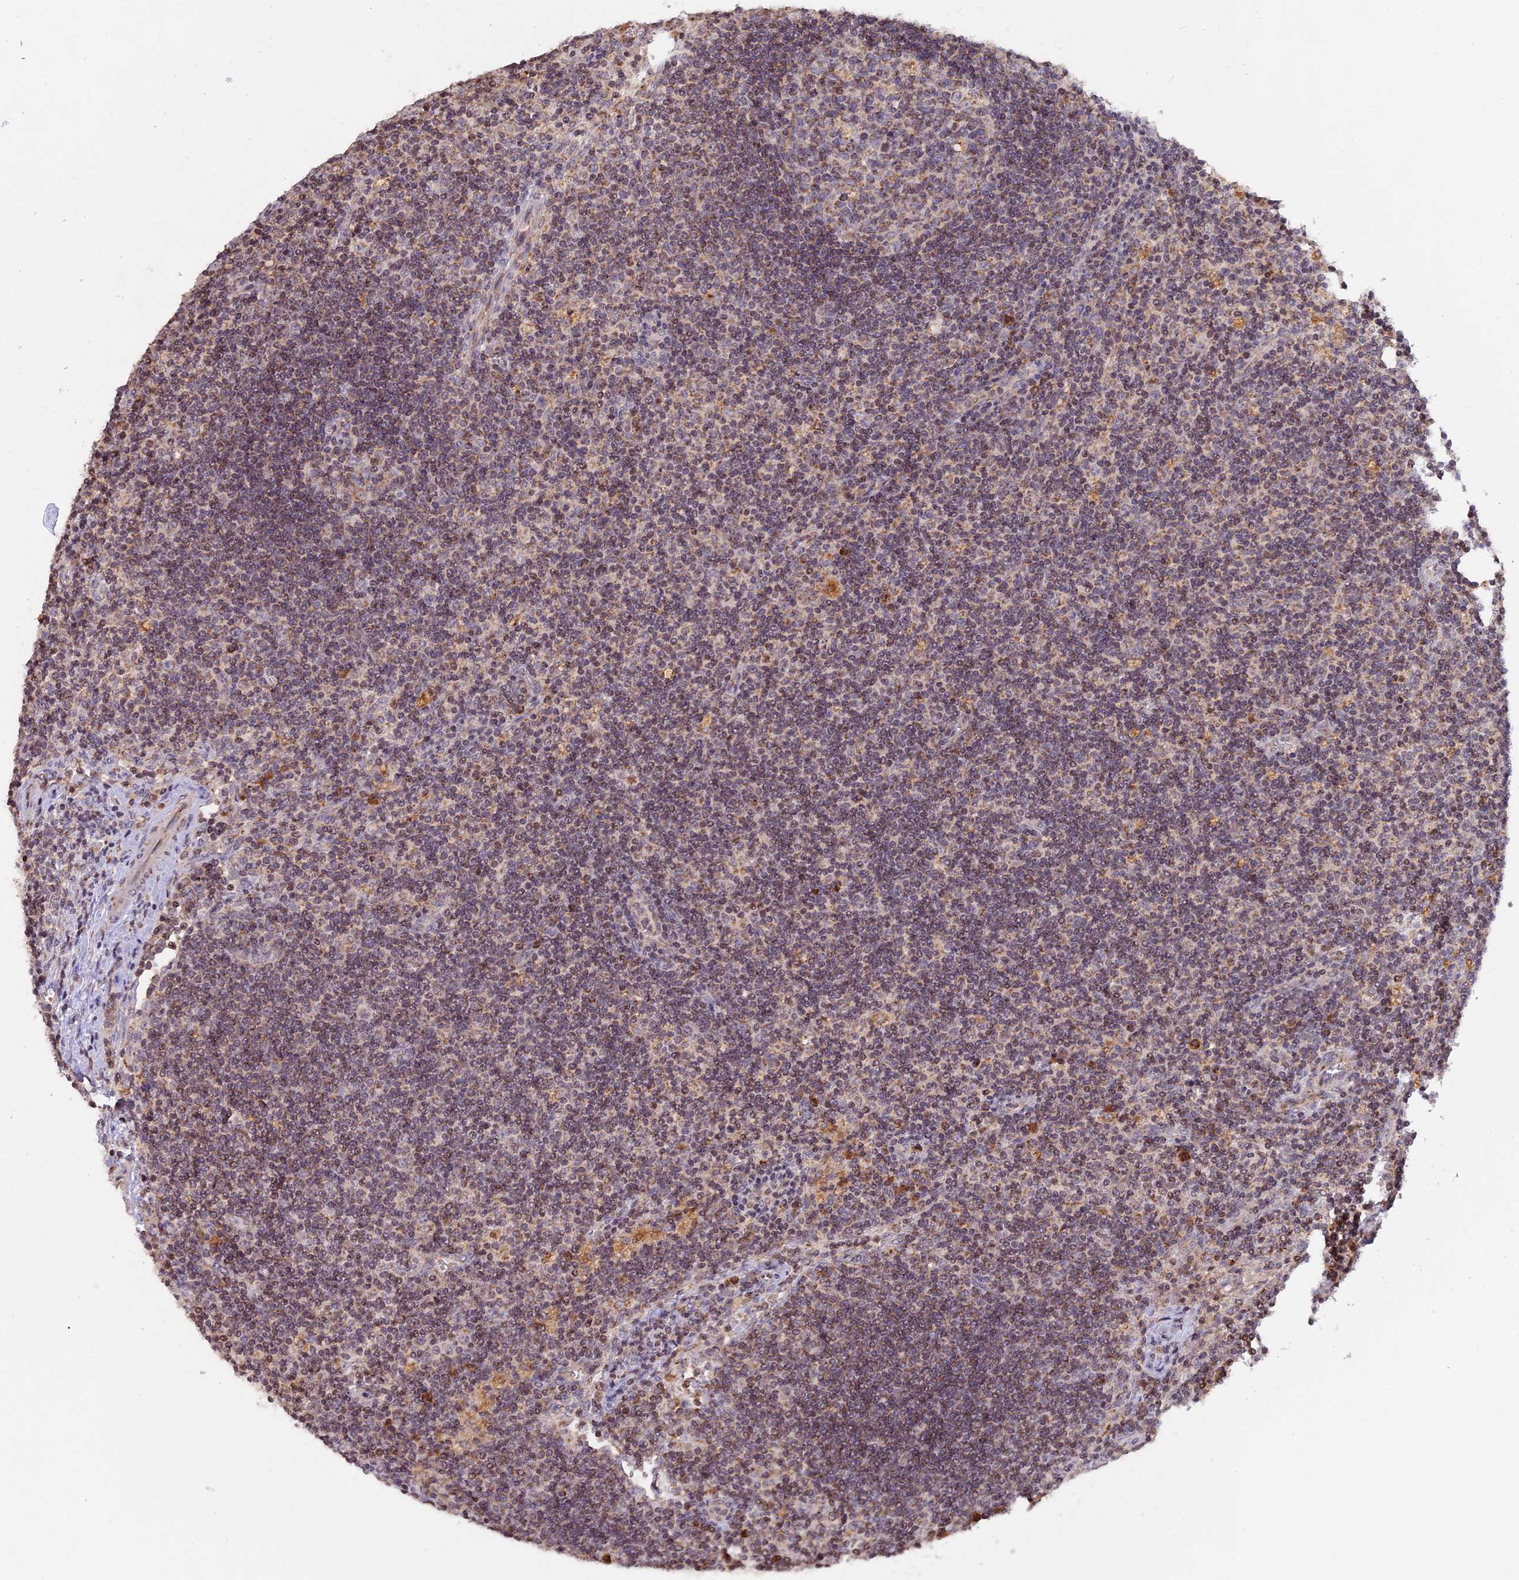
{"staining": {"intensity": "weak", "quantity": "<25%", "location": "cytoplasmic/membranous"}, "tissue": "lymph node", "cell_type": "Germinal center cells", "image_type": "normal", "snomed": [{"axis": "morphology", "description": "Normal tissue, NOS"}, {"axis": "topography", "description": "Lymph node"}], "caption": "DAB (3,3'-diaminobenzidine) immunohistochemical staining of normal human lymph node displays no significant positivity in germinal center cells.", "gene": "MPV17L", "patient": {"sex": "male", "age": 58}}